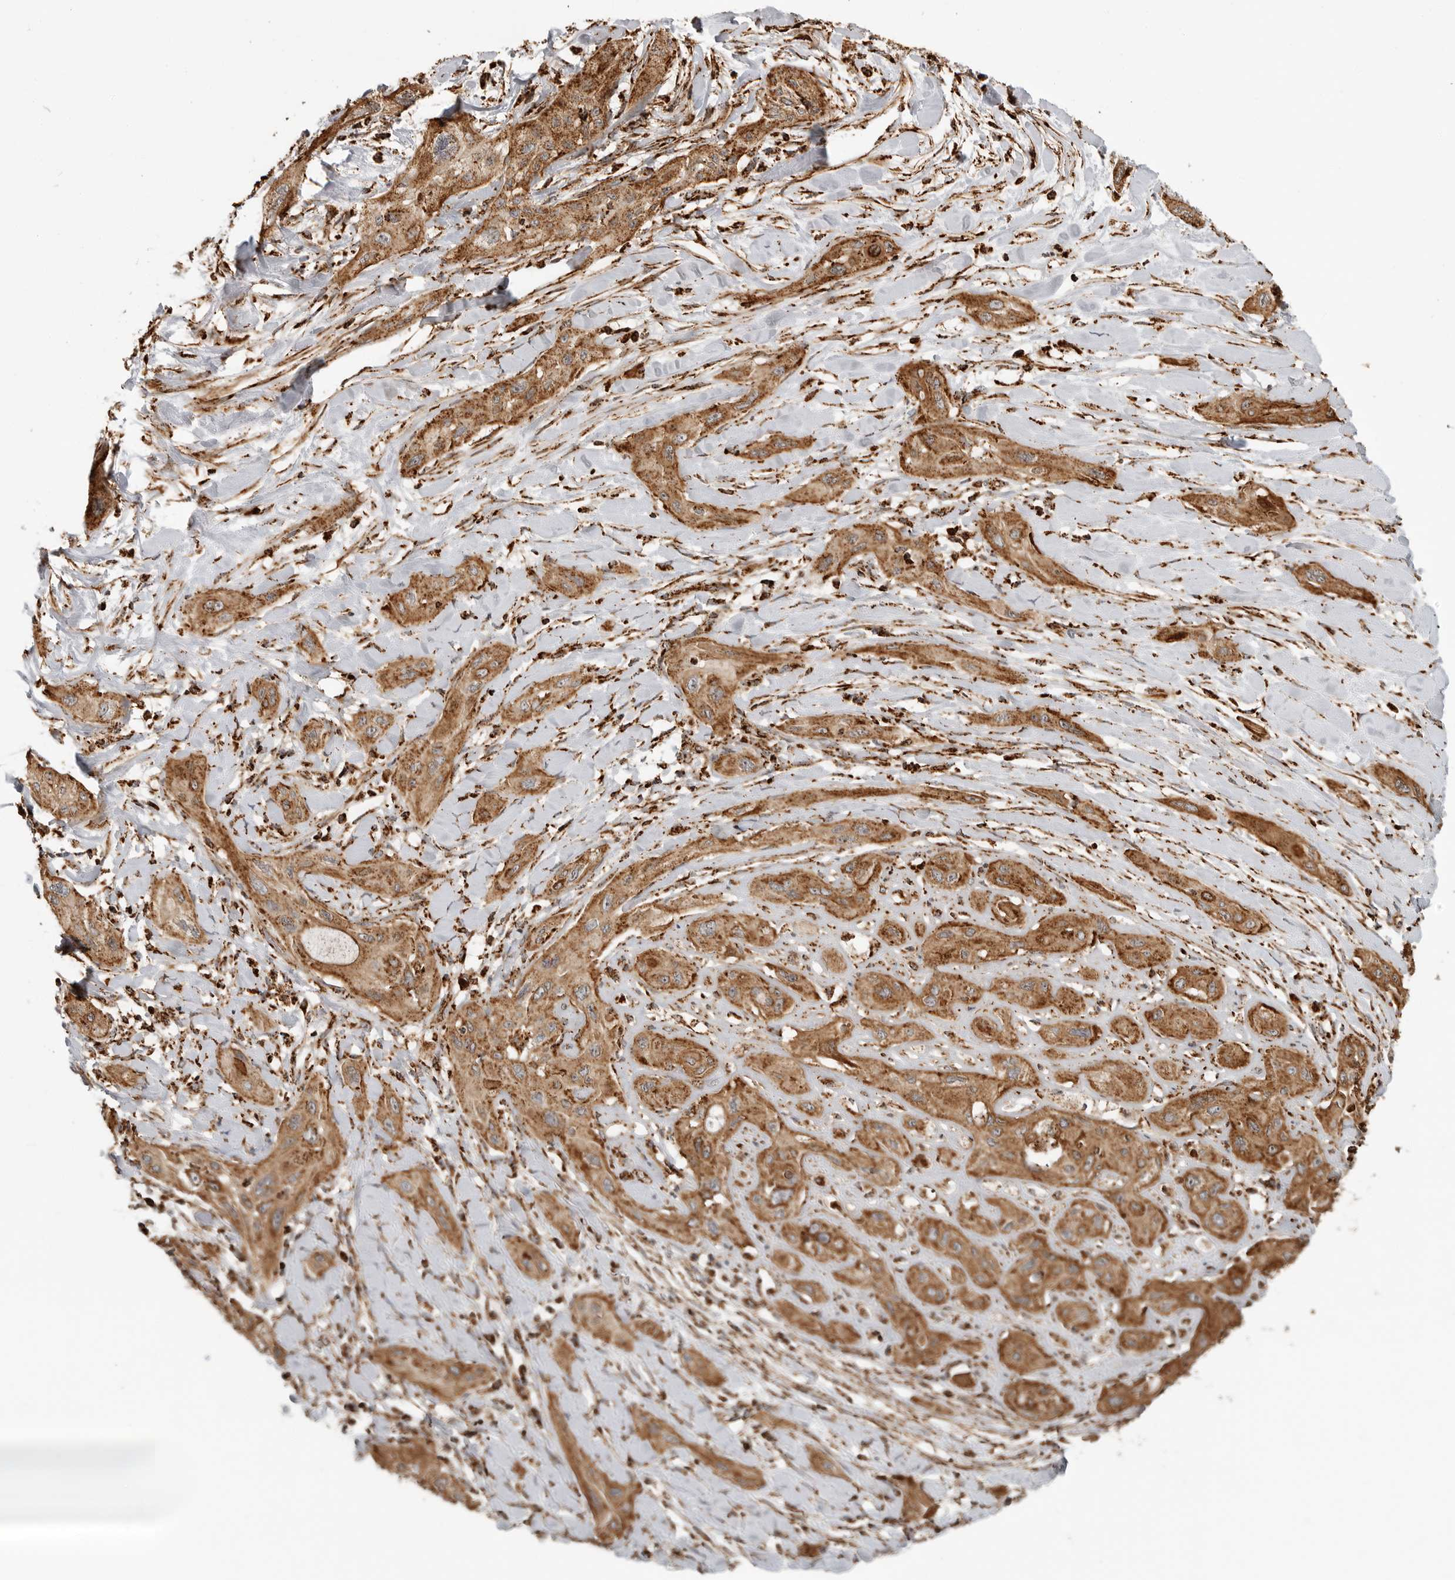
{"staining": {"intensity": "moderate", "quantity": ">75%", "location": "cytoplasmic/membranous"}, "tissue": "lung cancer", "cell_type": "Tumor cells", "image_type": "cancer", "snomed": [{"axis": "morphology", "description": "Squamous cell carcinoma, NOS"}, {"axis": "topography", "description": "Lung"}], "caption": "This micrograph exhibits IHC staining of squamous cell carcinoma (lung), with medium moderate cytoplasmic/membranous expression in about >75% of tumor cells.", "gene": "BMP2K", "patient": {"sex": "female", "age": 47}}